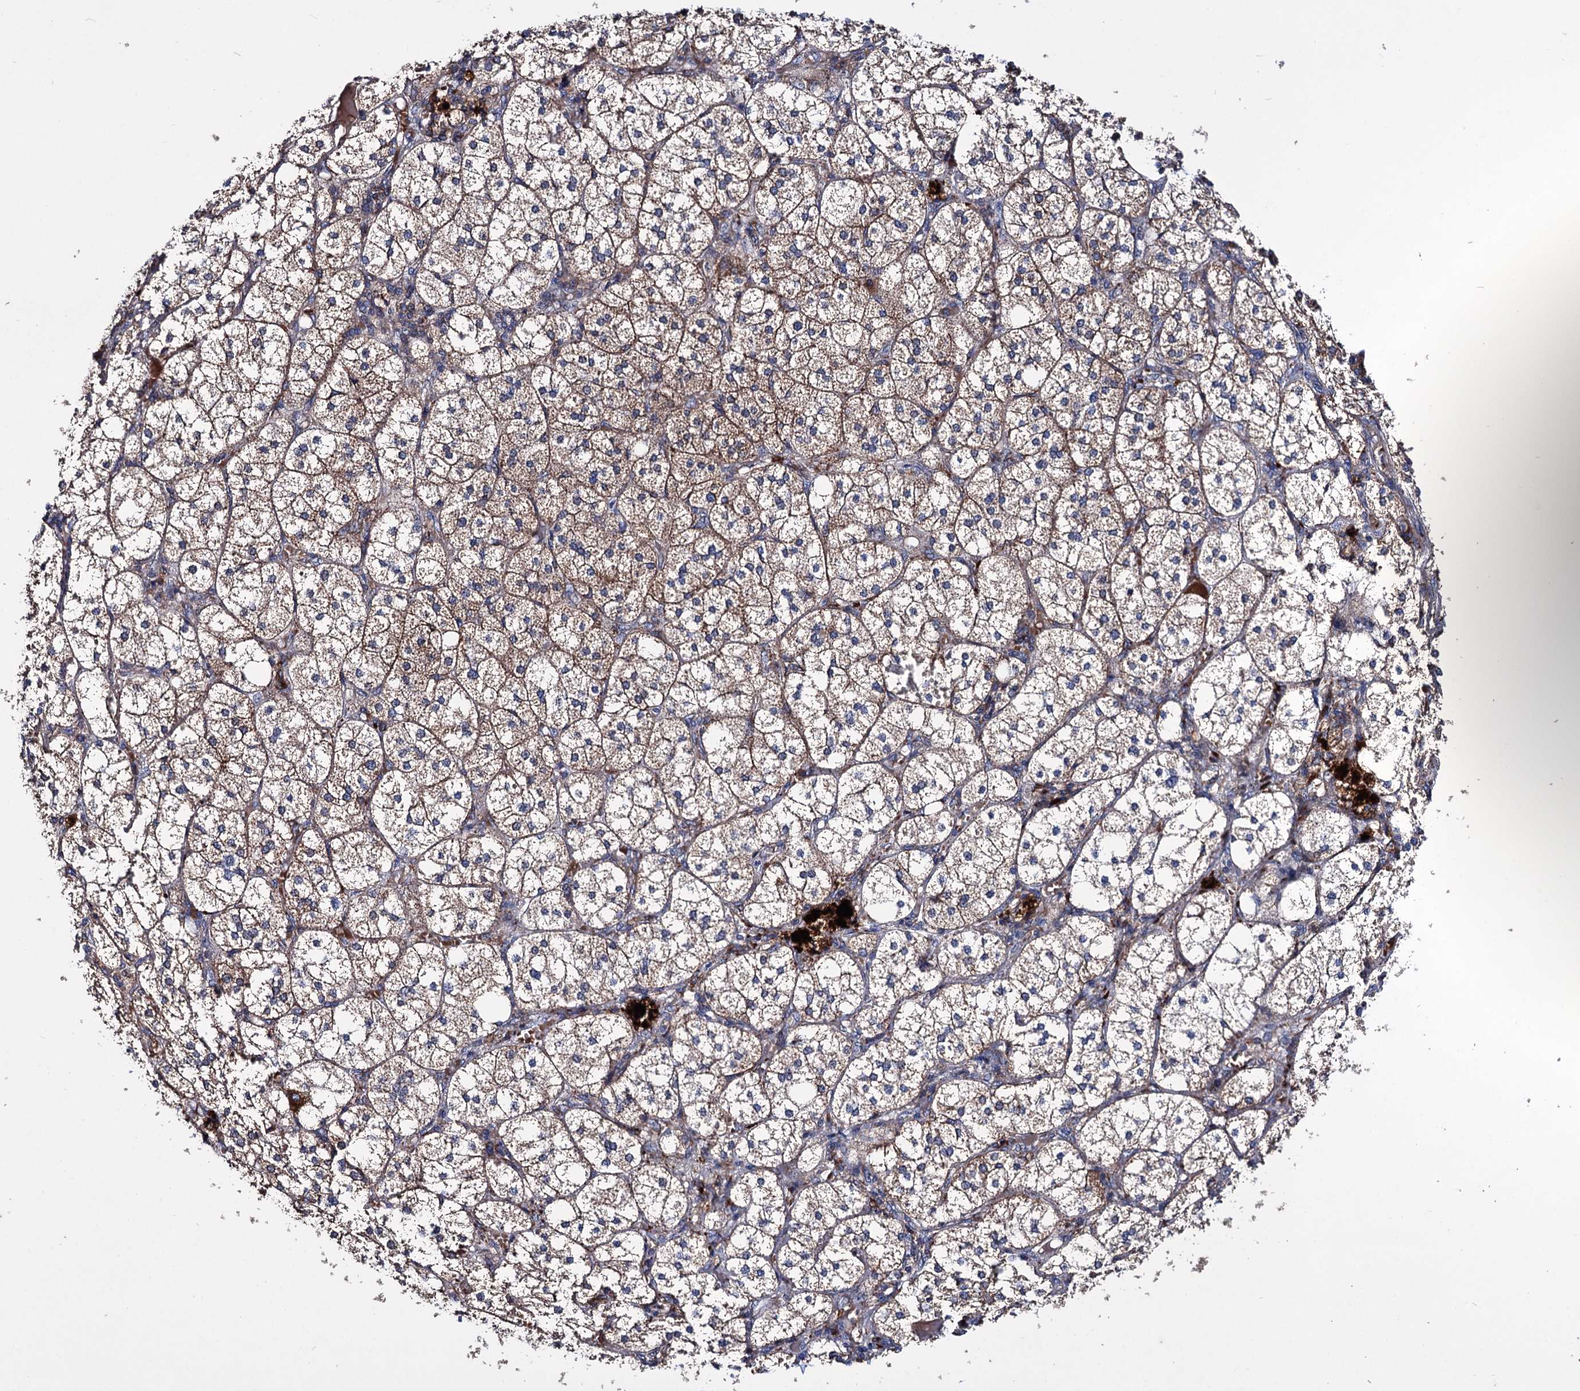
{"staining": {"intensity": "strong", "quantity": "25%-75%", "location": "cytoplasmic/membranous"}, "tissue": "adrenal gland", "cell_type": "Glandular cells", "image_type": "normal", "snomed": [{"axis": "morphology", "description": "Normal tissue, NOS"}, {"axis": "topography", "description": "Adrenal gland"}], "caption": "Normal adrenal gland displays strong cytoplasmic/membranous expression in approximately 25%-75% of glandular cells, visualized by immunohistochemistry. The staining was performed using DAB (3,3'-diaminobenzidine), with brown indicating positive protein expression. Nuclei are stained blue with hematoxylin.", "gene": "CLPB", "patient": {"sex": "female", "age": 61}}